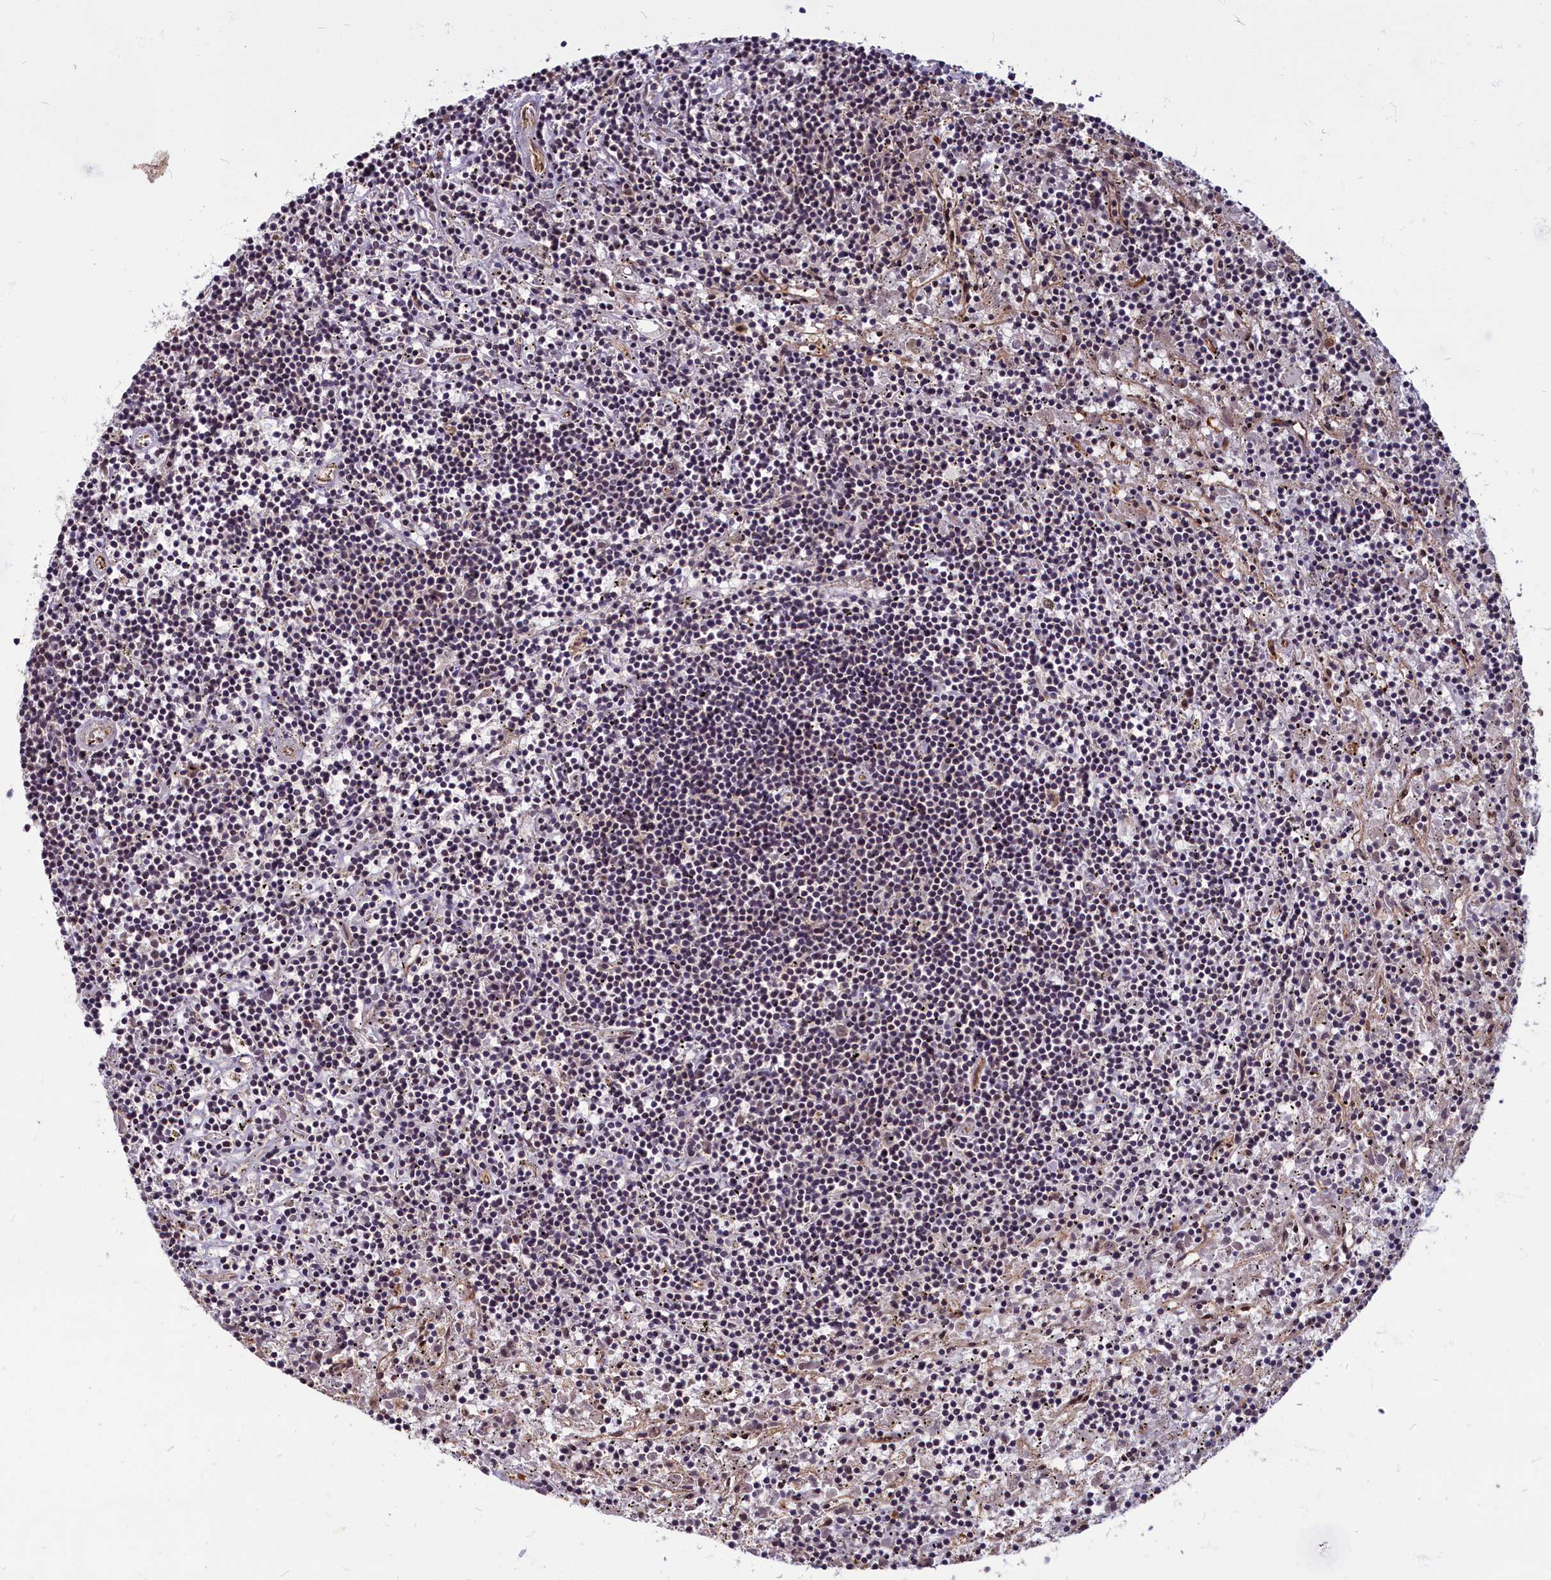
{"staining": {"intensity": "negative", "quantity": "none", "location": "none"}, "tissue": "lymphoma", "cell_type": "Tumor cells", "image_type": "cancer", "snomed": [{"axis": "morphology", "description": "Malignant lymphoma, non-Hodgkin's type, Low grade"}, {"axis": "topography", "description": "Spleen"}], "caption": "An immunohistochemistry photomicrograph of low-grade malignant lymphoma, non-Hodgkin's type is shown. There is no staining in tumor cells of low-grade malignant lymphoma, non-Hodgkin's type. The staining is performed using DAB brown chromogen with nuclei counter-stained in using hematoxylin.", "gene": "MYCBP", "patient": {"sex": "male", "age": 76}}